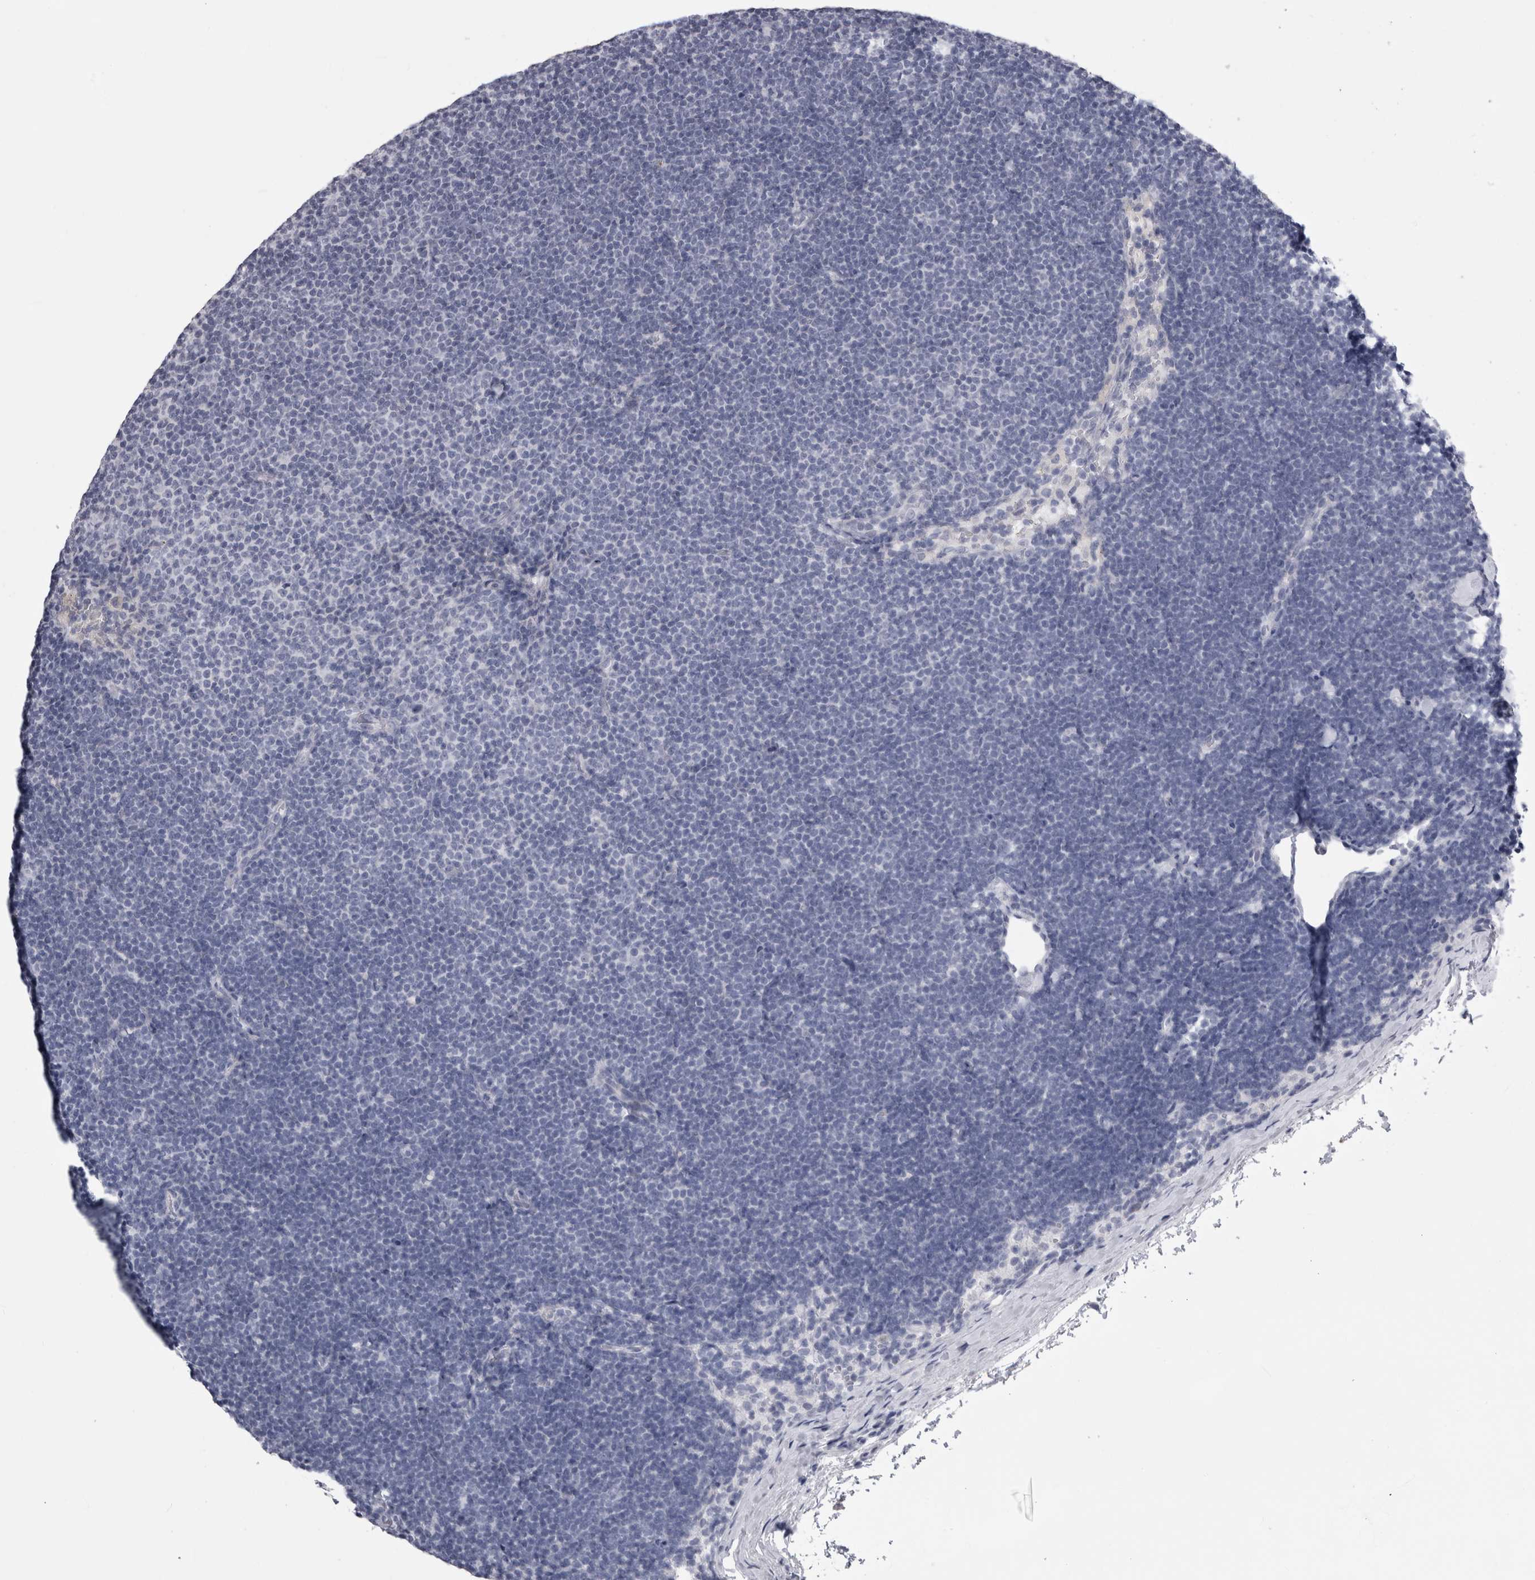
{"staining": {"intensity": "negative", "quantity": "none", "location": "none"}, "tissue": "lymphoma", "cell_type": "Tumor cells", "image_type": "cancer", "snomed": [{"axis": "morphology", "description": "Malignant lymphoma, non-Hodgkin's type, Low grade"}, {"axis": "topography", "description": "Lymph node"}], "caption": "Protein analysis of low-grade malignant lymphoma, non-Hodgkin's type demonstrates no significant expression in tumor cells.", "gene": "ALDH8A1", "patient": {"sex": "female", "age": 53}}